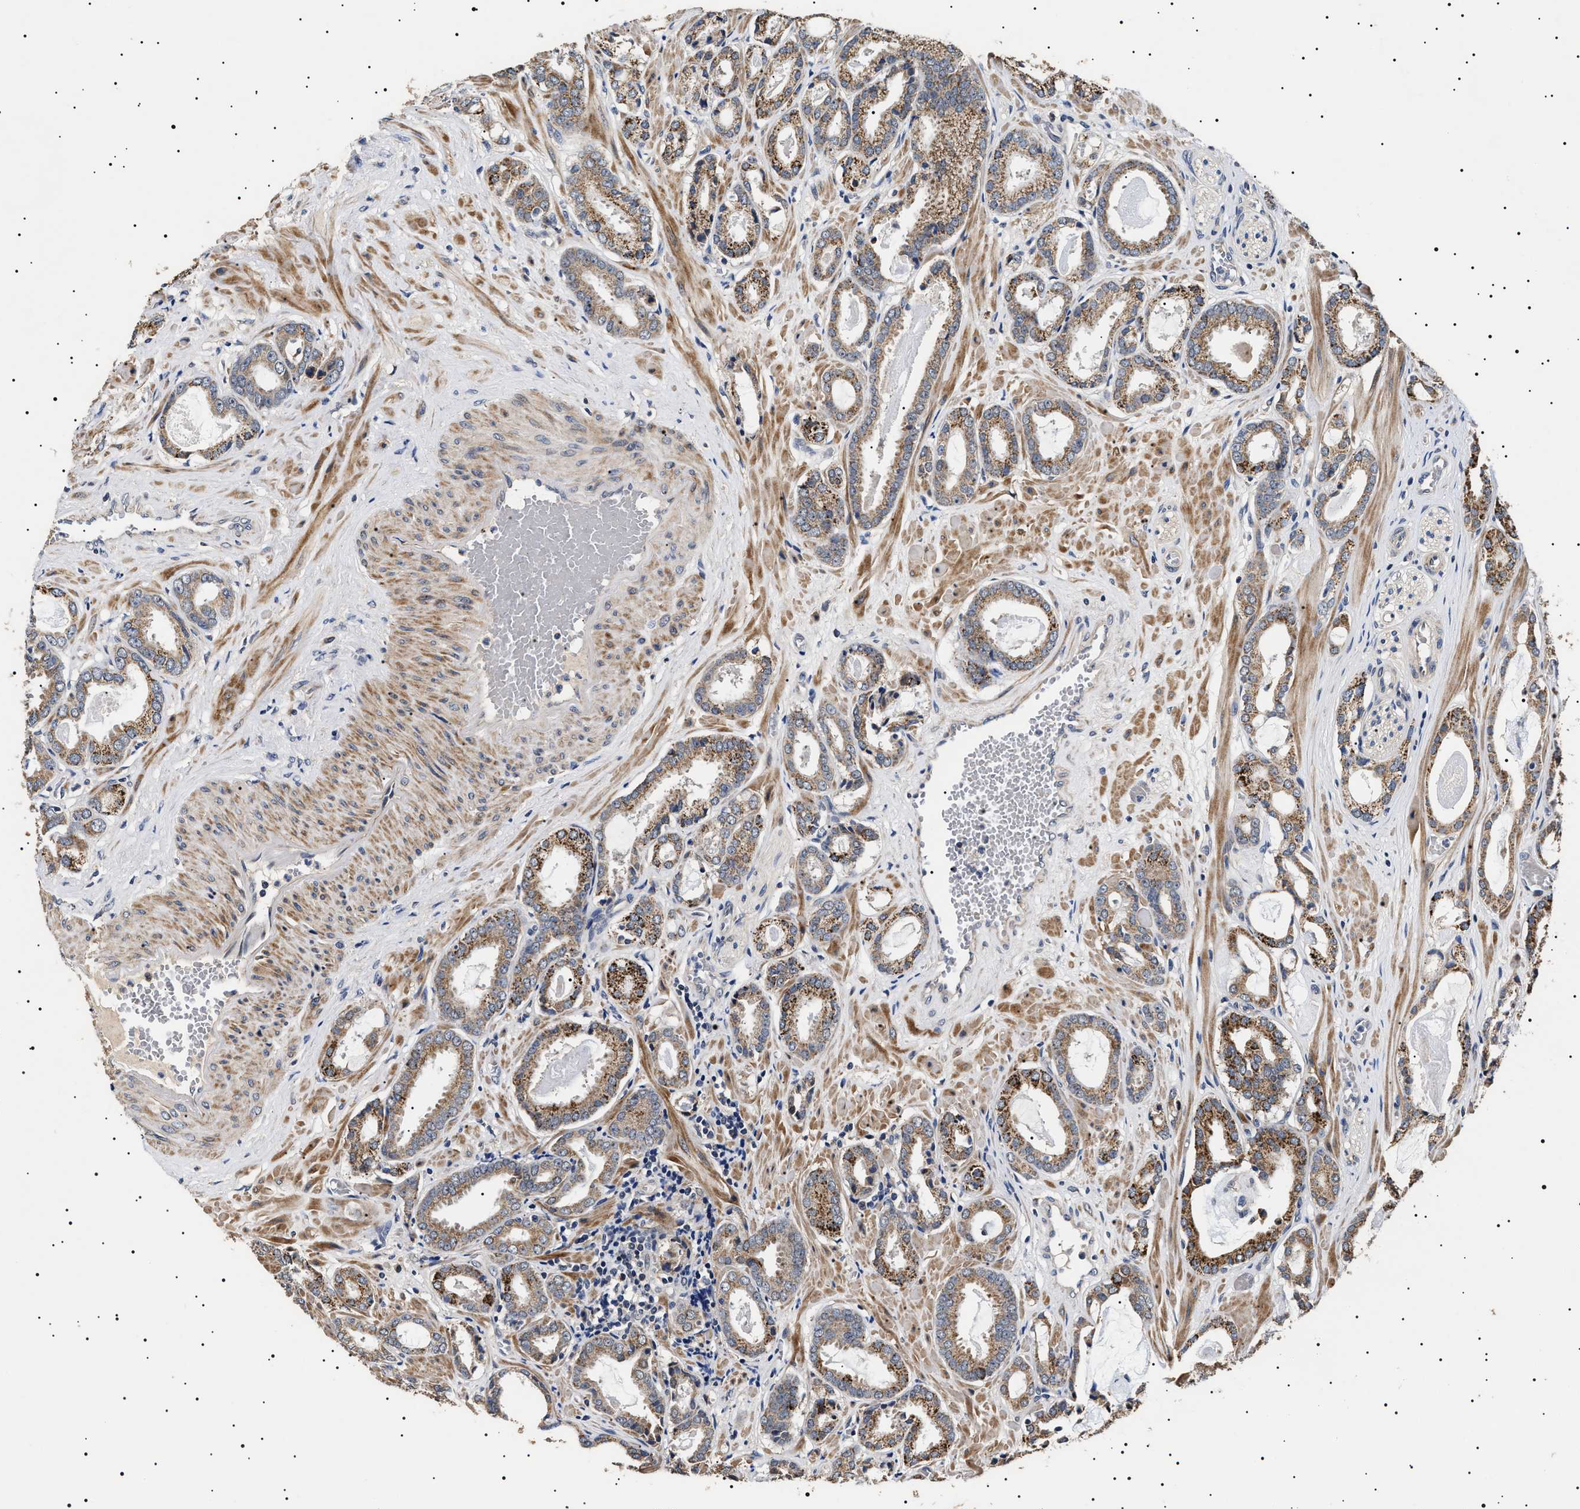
{"staining": {"intensity": "moderate", "quantity": "25%-75%", "location": "cytoplasmic/membranous"}, "tissue": "prostate cancer", "cell_type": "Tumor cells", "image_type": "cancer", "snomed": [{"axis": "morphology", "description": "Adenocarcinoma, Low grade"}, {"axis": "topography", "description": "Prostate"}], "caption": "Immunohistochemistry (DAB) staining of human prostate low-grade adenocarcinoma shows moderate cytoplasmic/membranous protein expression in approximately 25%-75% of tumor cells. (DAB IHC, brown staining for protein, blue staining for nuclei).", "gene": "RAB34", "patient": {"sex": "male", "age": 53}}